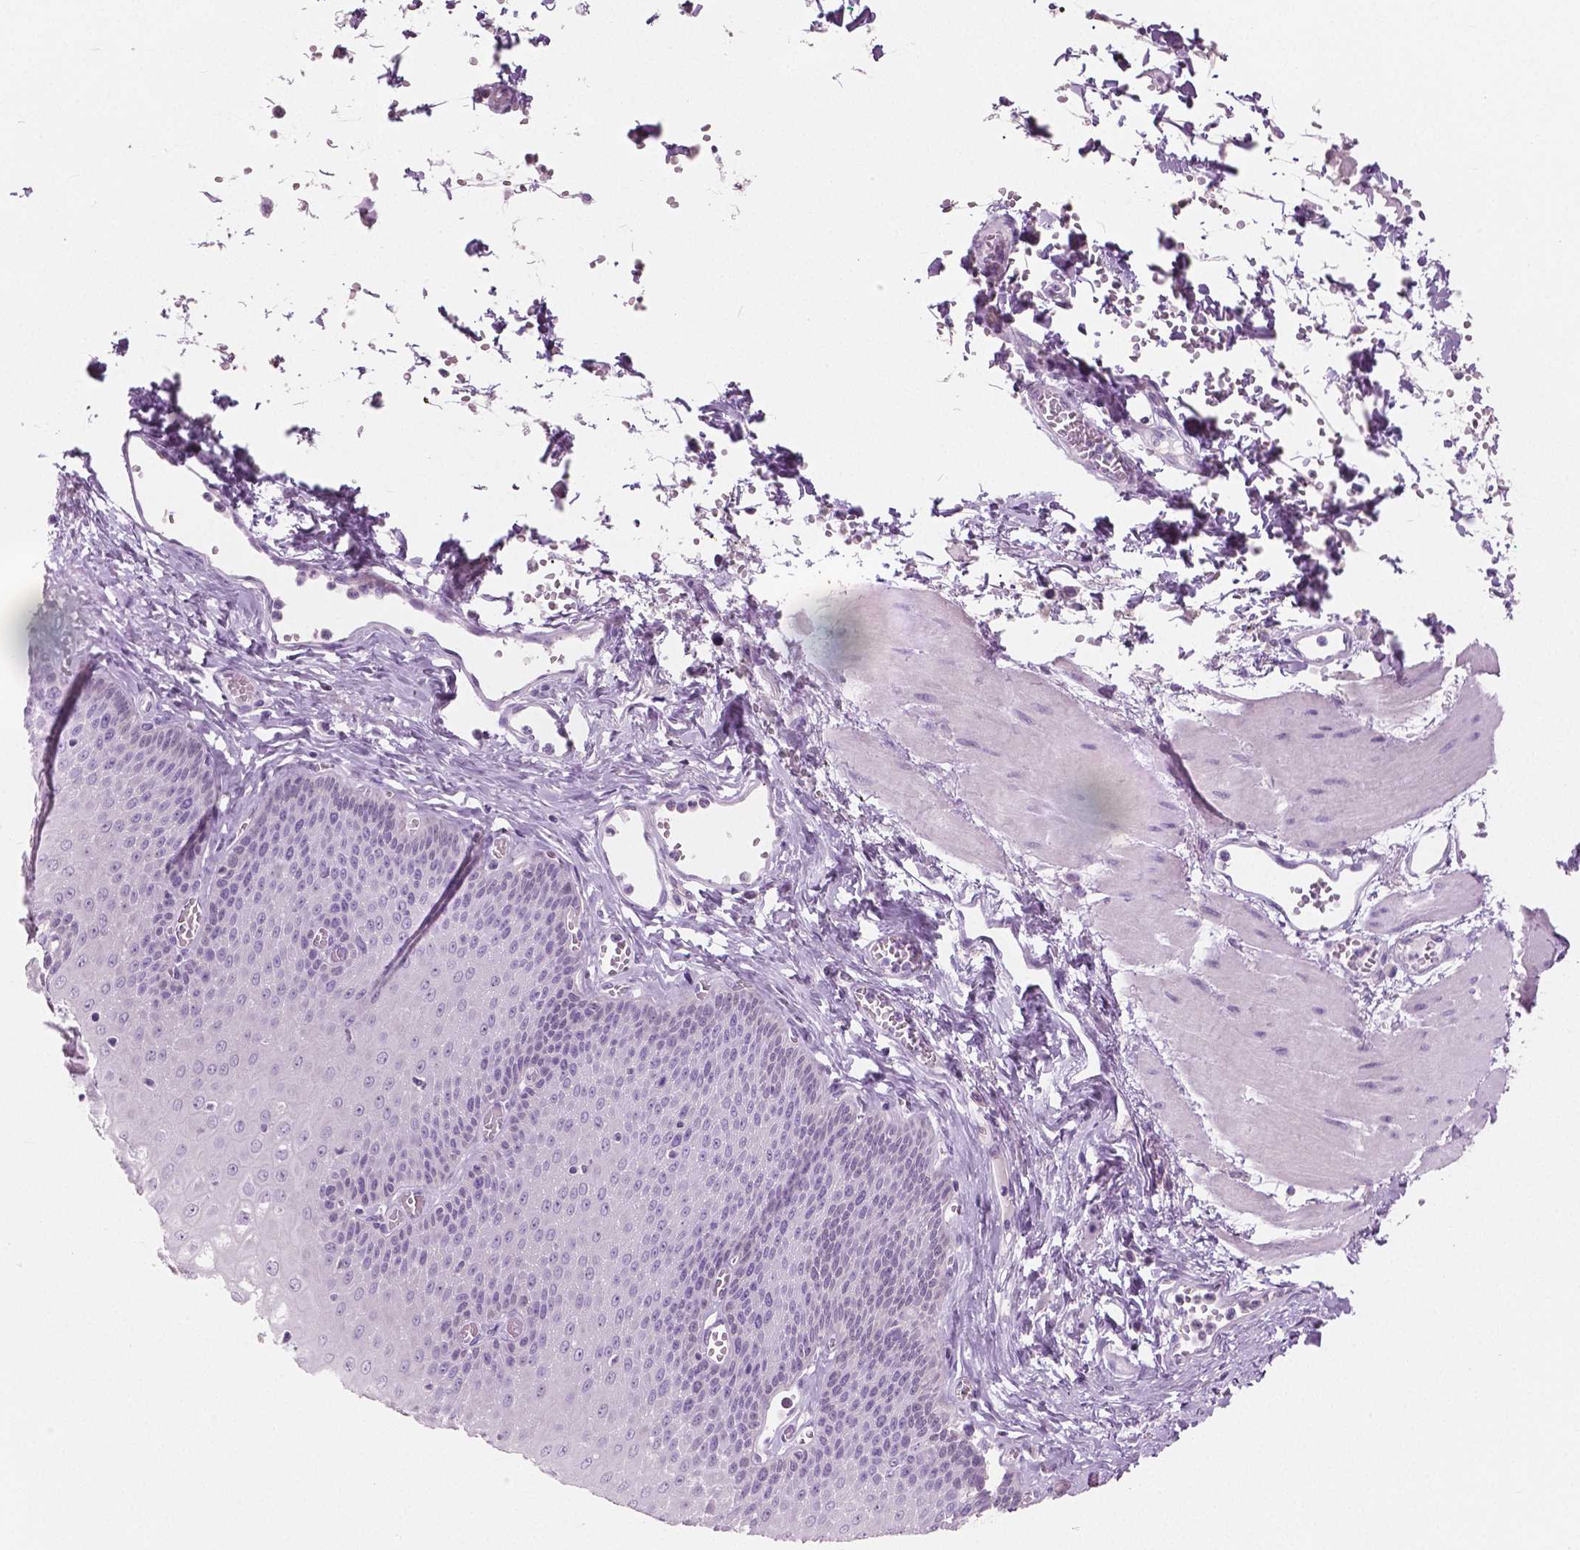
{"staining": {"intensity": "negative", "quantity": "none", "location": "none"}, "tissue": "esophagus", "cell_type": "Squamous epithelial cells", "image_type": "normal", "snomed": [{"axis": "morphology", "description": "Normal tissue, NOS"}, {"axis": "topography", "description": "Esophagus"}], "caption": "Squamous epithelial cells show no significant positivity in benign esophagus. Nuclei are stained in blue.", "gene": "GALM", "patient": {"sex": "male", "age": 60}}